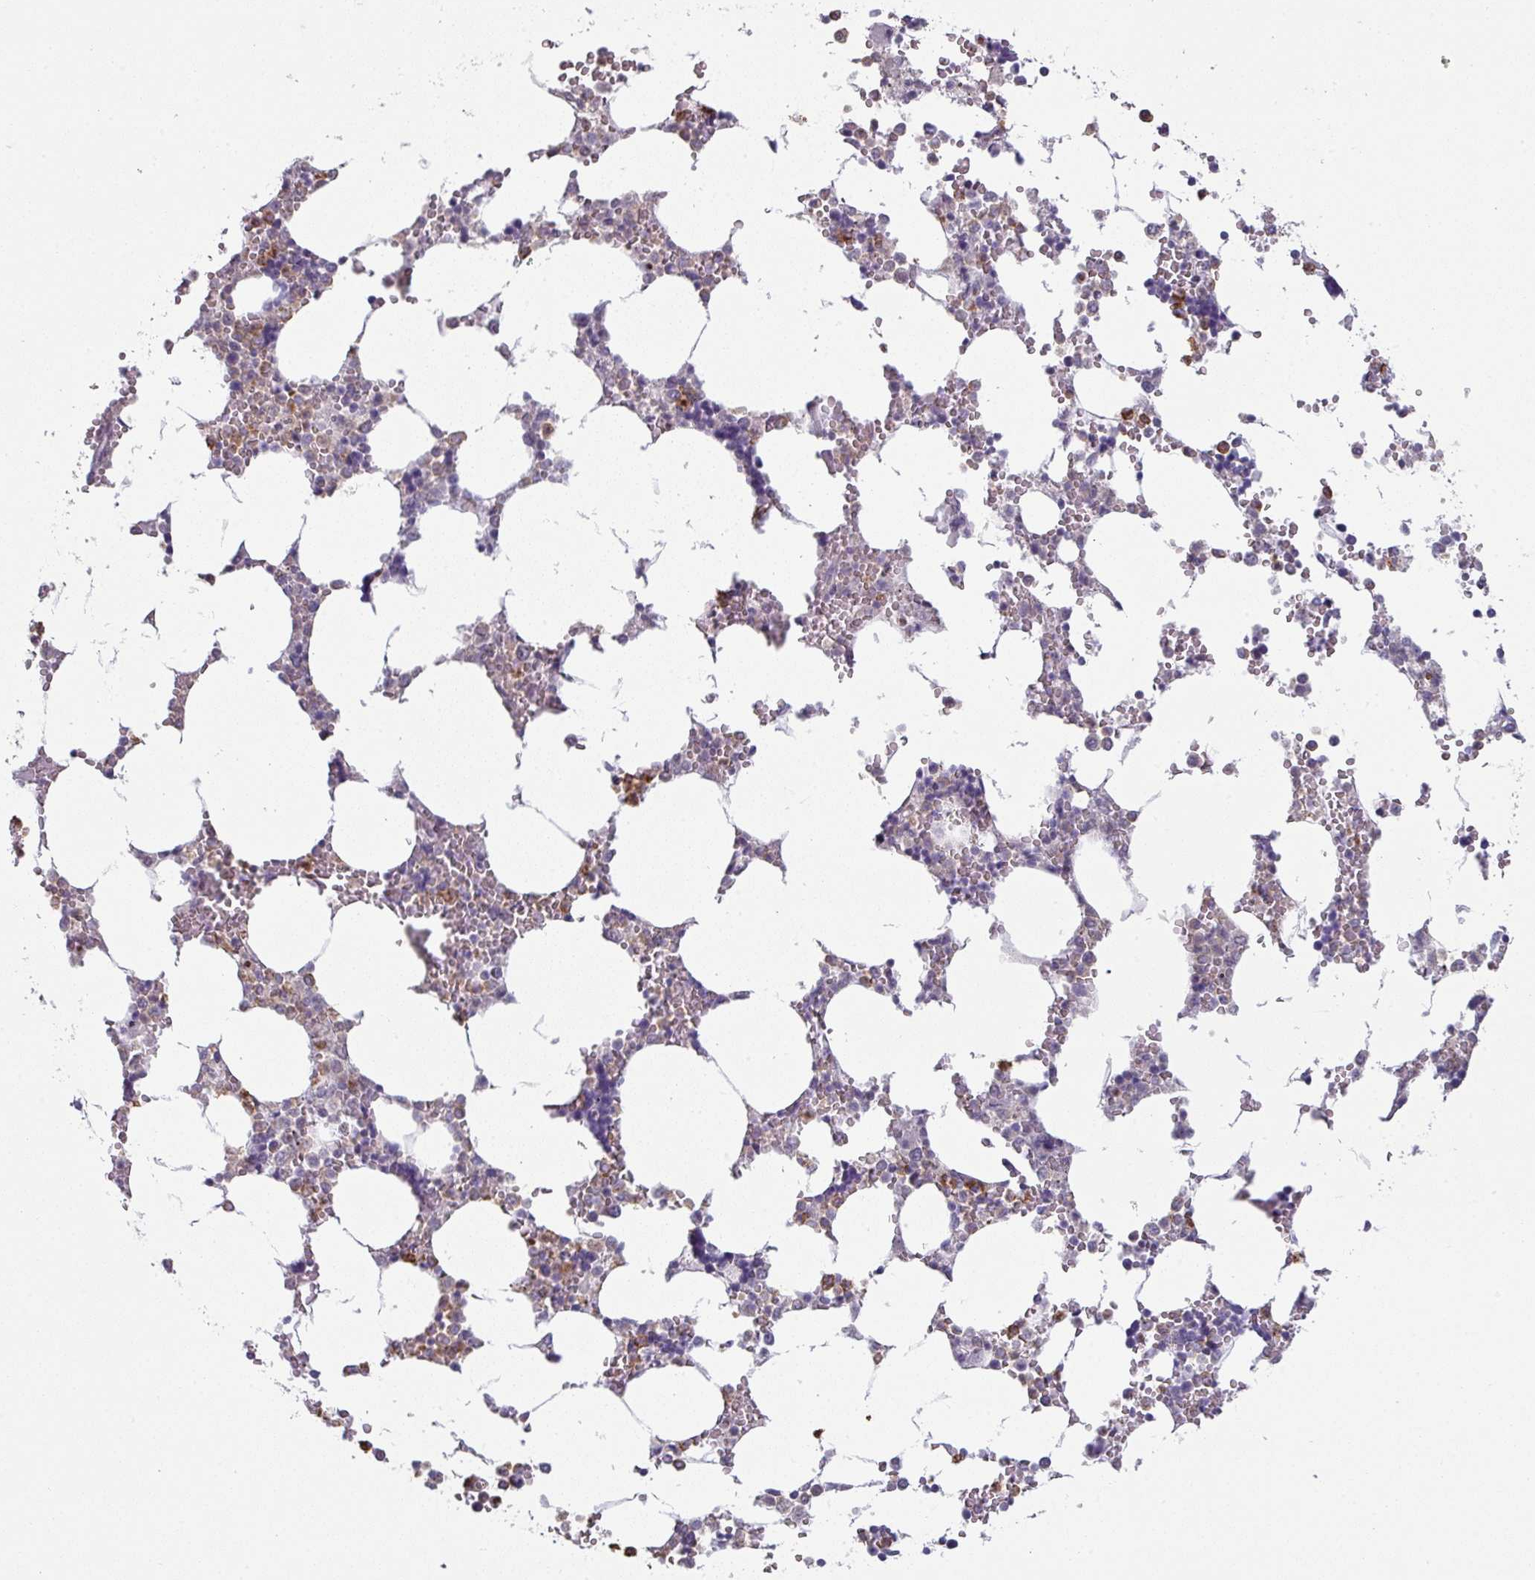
{"staining": {"intensity": "strong", "quantity": "<25%", "location": "cytoplasmic/membranous"}, "tissue": "bone marrow", "cell_type": "Hematopoietic cells", "image_type": "normal", "snomed": [{"axis": "morphology", "description": "Normal tissue, NOS"}, {"axis": "topography", "description": "Bone marrow"}], "caption": "The image displays staining of normal bone marrow, revealing strong cytoplasmic/membranous protein expression (brown color) within hematopoietic cells.", "gene": "MAGEC3", "patient": {"sex": "male", "age": 64}}